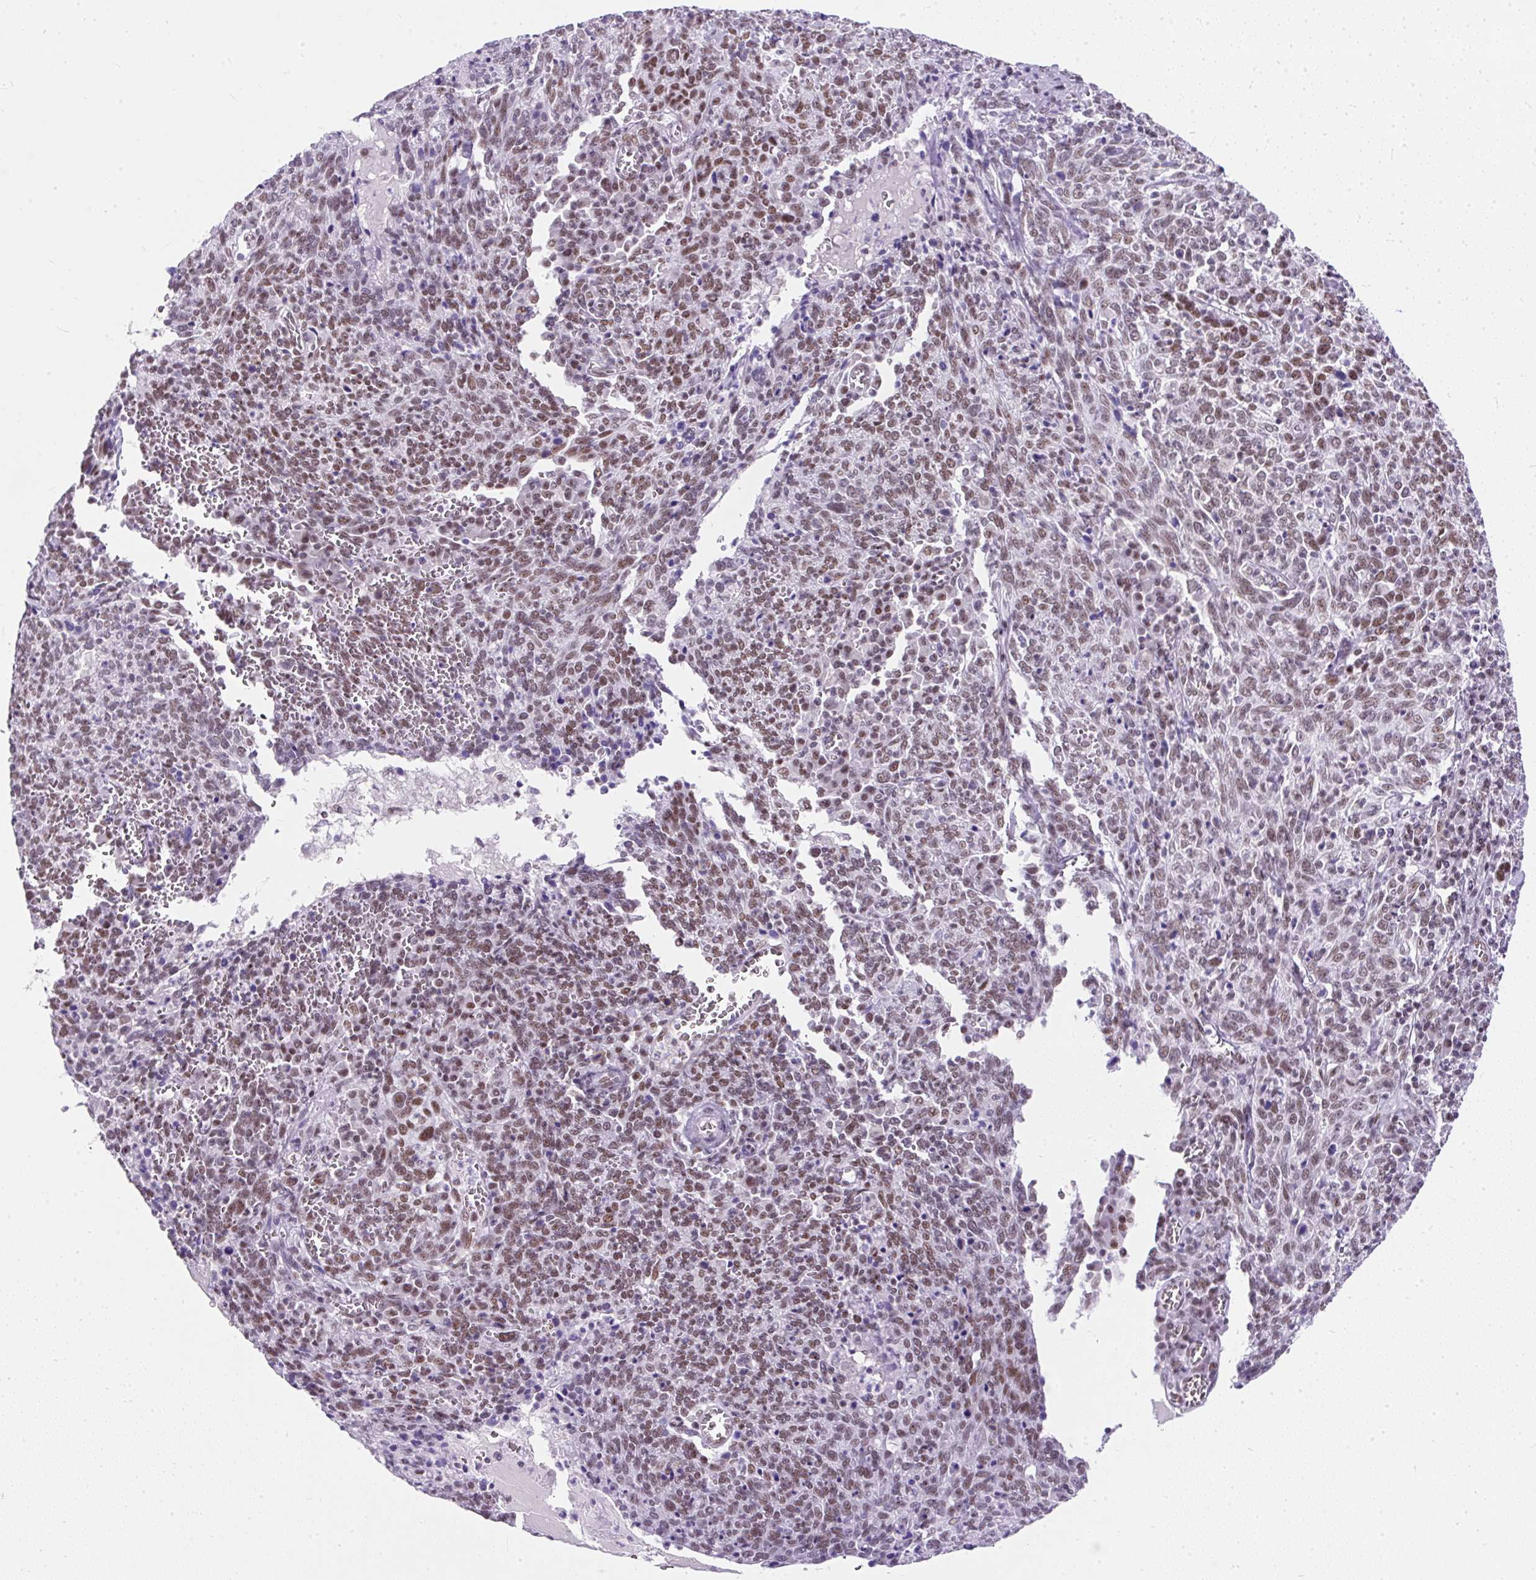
{"staining": {"intensity": "moderate", "quantity": ">75%", "location": "nuclear"}, "tissue": "cervical cancer", "cell_type": "Tumor cells", "image_type": "cancer", "snomed": [{"axis": "morphology", "description": "Squamous cell carcinoma, NOS"}, {"axis": "topography", "description": "Cervix"}], "caption": "Immunohistochemical staining of human cervical squamous cell carcinoma exhibits medium levels of moderate nuclear positivity in about >75% of tumor cells.", "gene": "PLCXD2", "patient": {"sex": "female", "age": 46}}